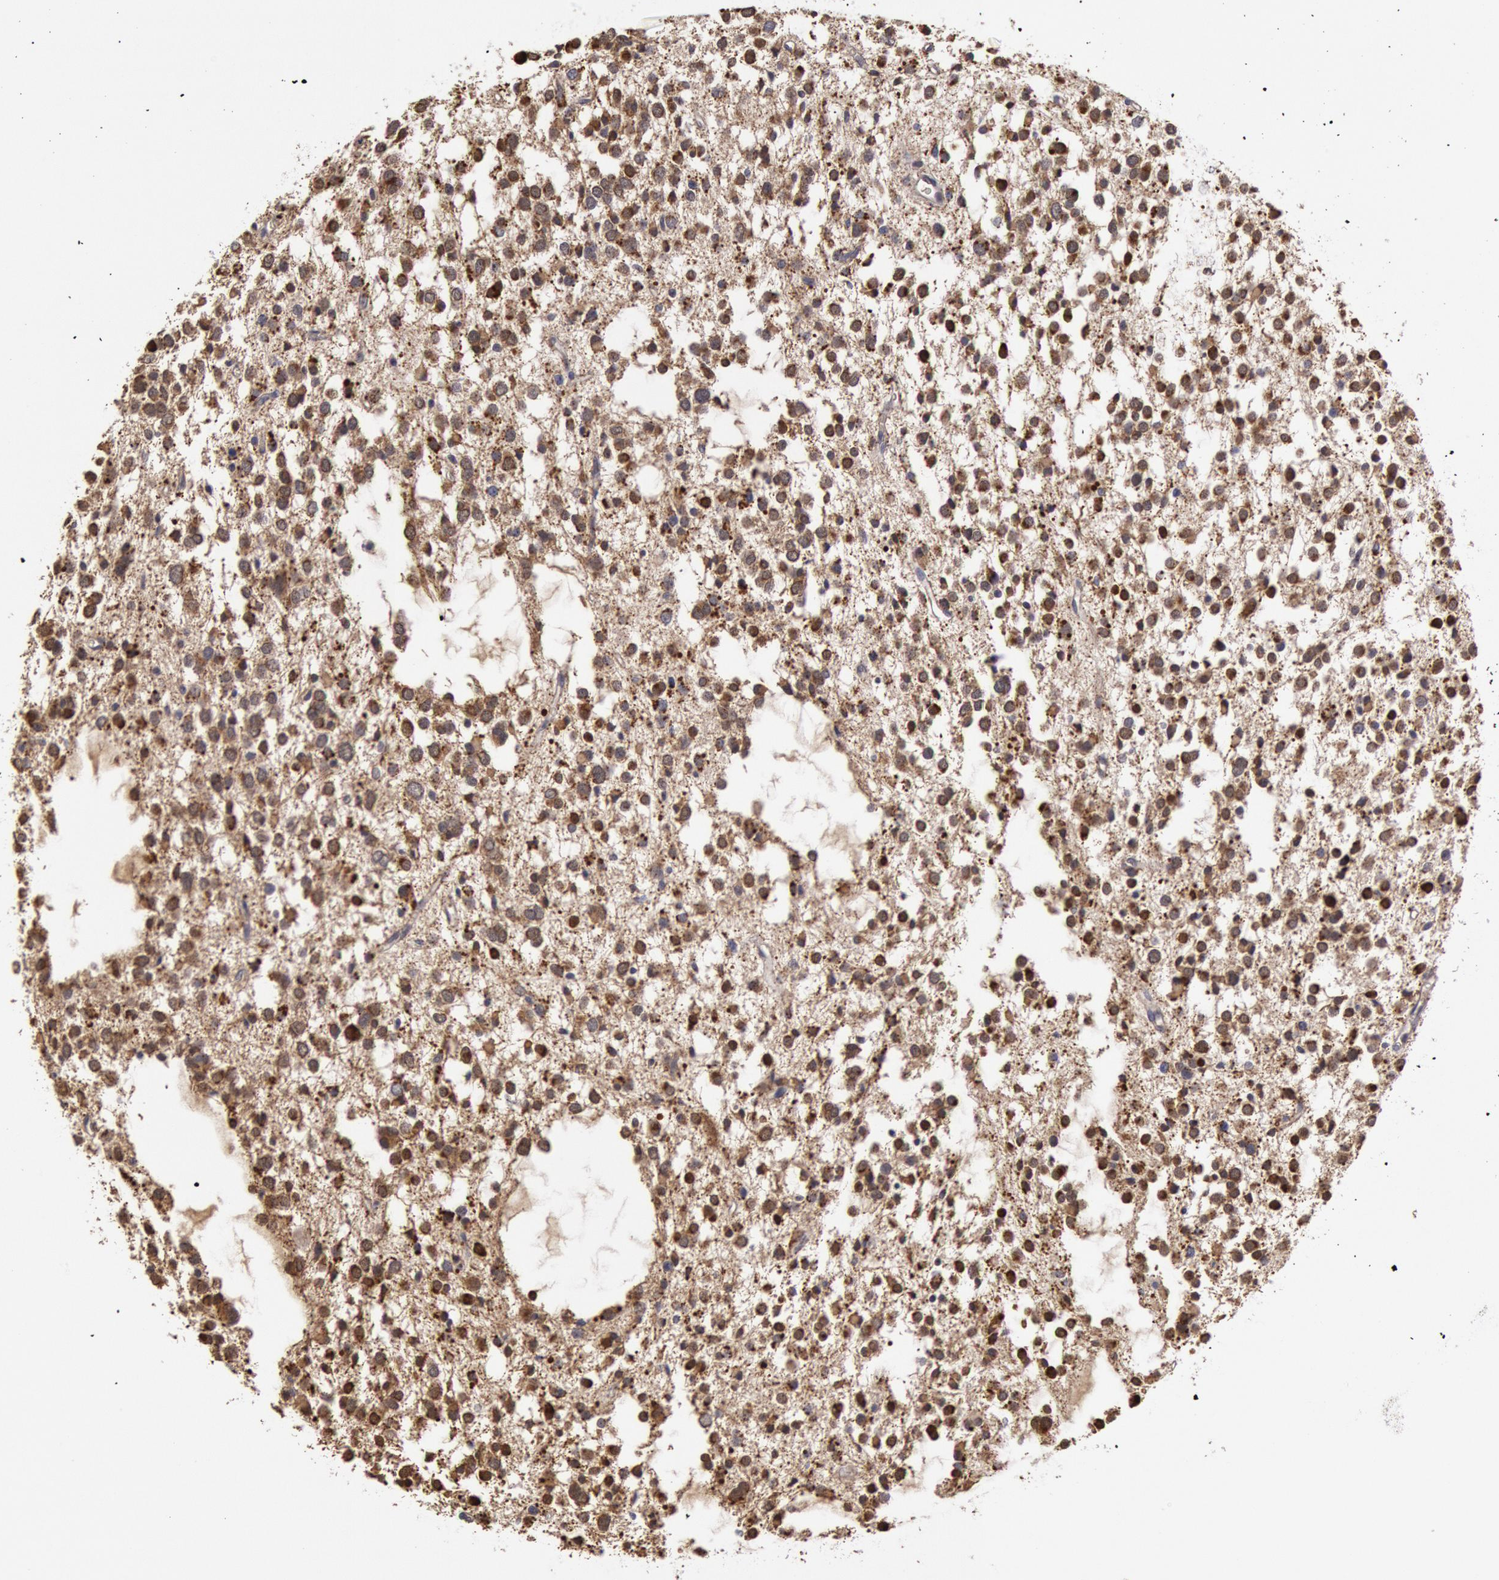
{"staining": {"intensity": "moderate", "quantity": "25%-75%", "location": "cytoplasmic/membranous,nuclear"}, "tissue": "glioma", "cell_type": "Tumor cells", "image_type": "cancer", "snomed": [{"axis": "morphology", "description": "Glioma, malignant, Low grade"}, {"axis": "topography", "description": "Brain"}], "caption": "This photomicrograph displays immunohistochemistry (IHC) staining of glioma, with medium moderate cytoplasmic/membranous and nuclear positivity in approximately 25%-75% of tumor cells.", "gene": "MPST", "patient": {"sex": "female", "age": 36}}